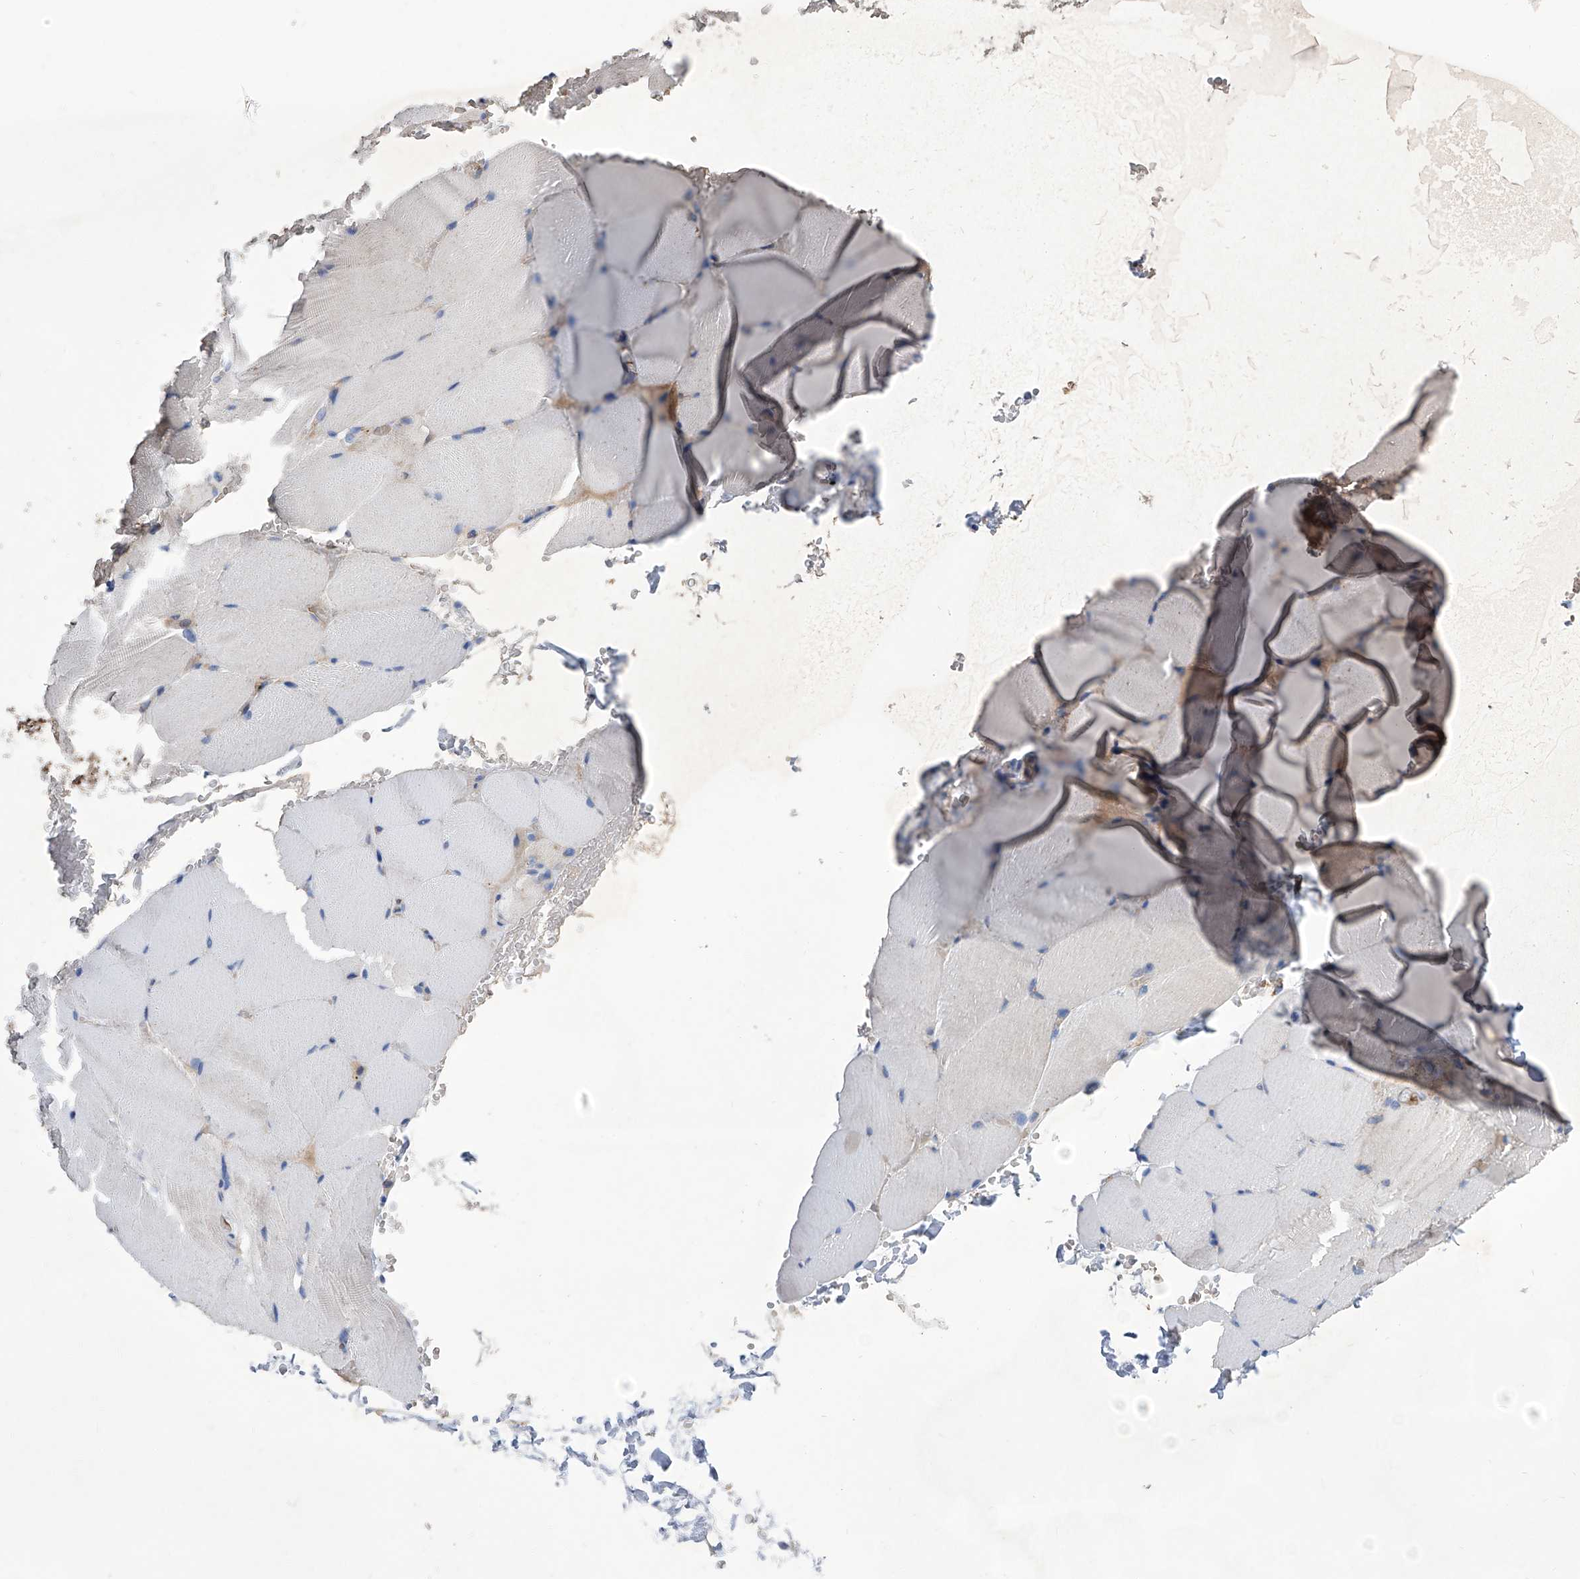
{"staining": {"intensity": "negative", "quantity": "none", "location": "none"}, "tissue": "skeletal muscle", "cell_type": "Myocytes", "image_type": "normal", "snomed": [{"axis": "morphology", "description": "Normal tissue, NOS"}, {"axis": "topography", "description": "Skeletal muscle"}, {"axis": "topography", "description": "Parathyroid gland"}], "caption": "IHC of normal human skeletal muscle displays no expression in myocytes. Brightfield microscopy of immunohistochemistry stained with DAB (3,3'-diaminobenzidine) (brown) and hematoxylin (blue), captured at high magnification.", "gene": "TJAP1", "patient": {"sex": "female", "age": 37}}